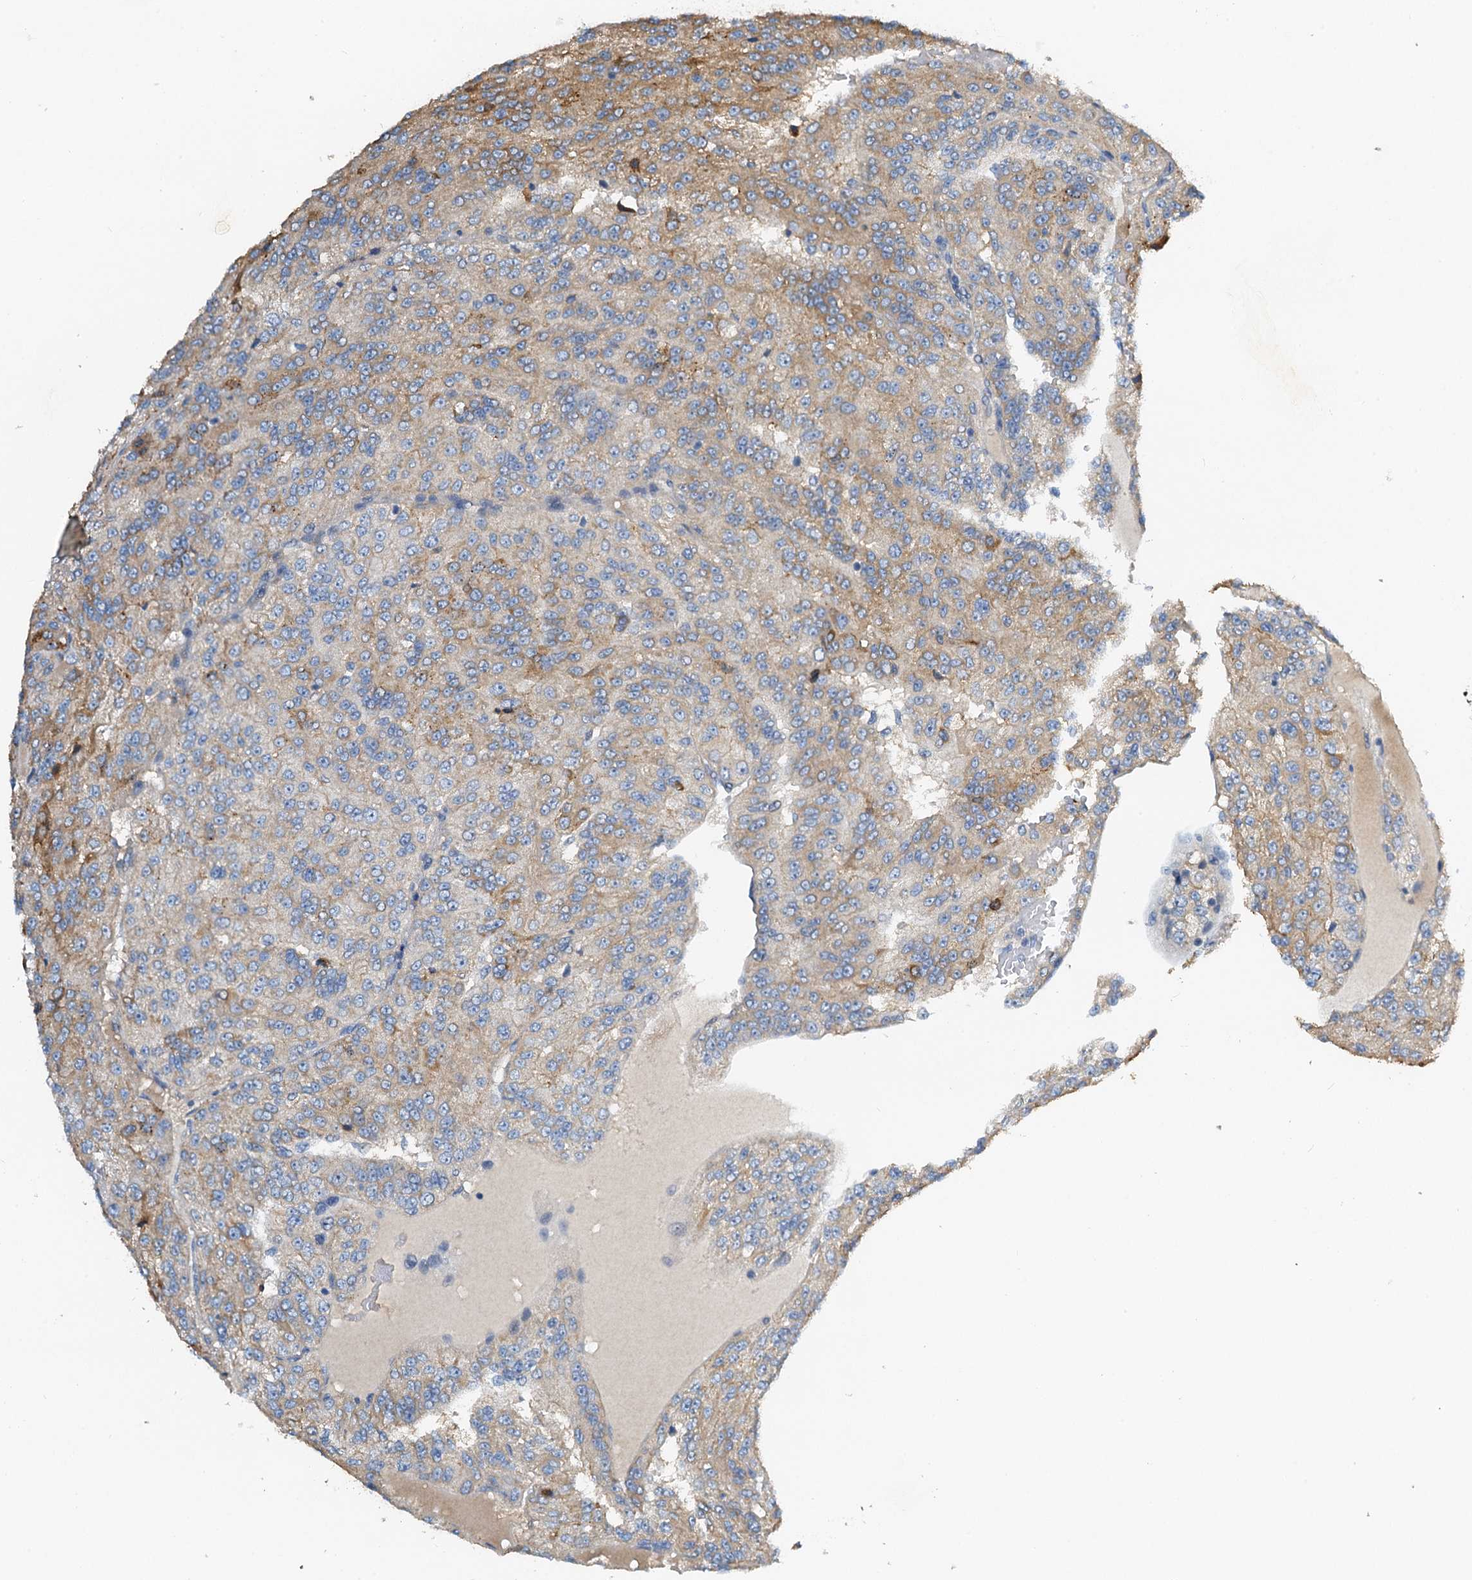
{"staining": {"intensity": "moderate", "quantity": "<25%", "location": "cytoplasmic/membranous"}, "tissue": "renal cancer", "cell_type": "Tumor cells", "image_type": "cancer", "snomed": [{"axis": "morphology", "description": "Adenocarcinoma, NOS"}, {"axis": "topography", "description": "Kidney"}], "caption": "Adenocarcinoma (renal) stained with DAB (3,3'-diaminobenzidine) immunohistochemistry (IHC) displays low levels of moderate cytoplasmic/membranous staining in approximately <25% of tumor cells.", "gene": "ZNF606", "patient": {"sex": "female", "age": 63}}